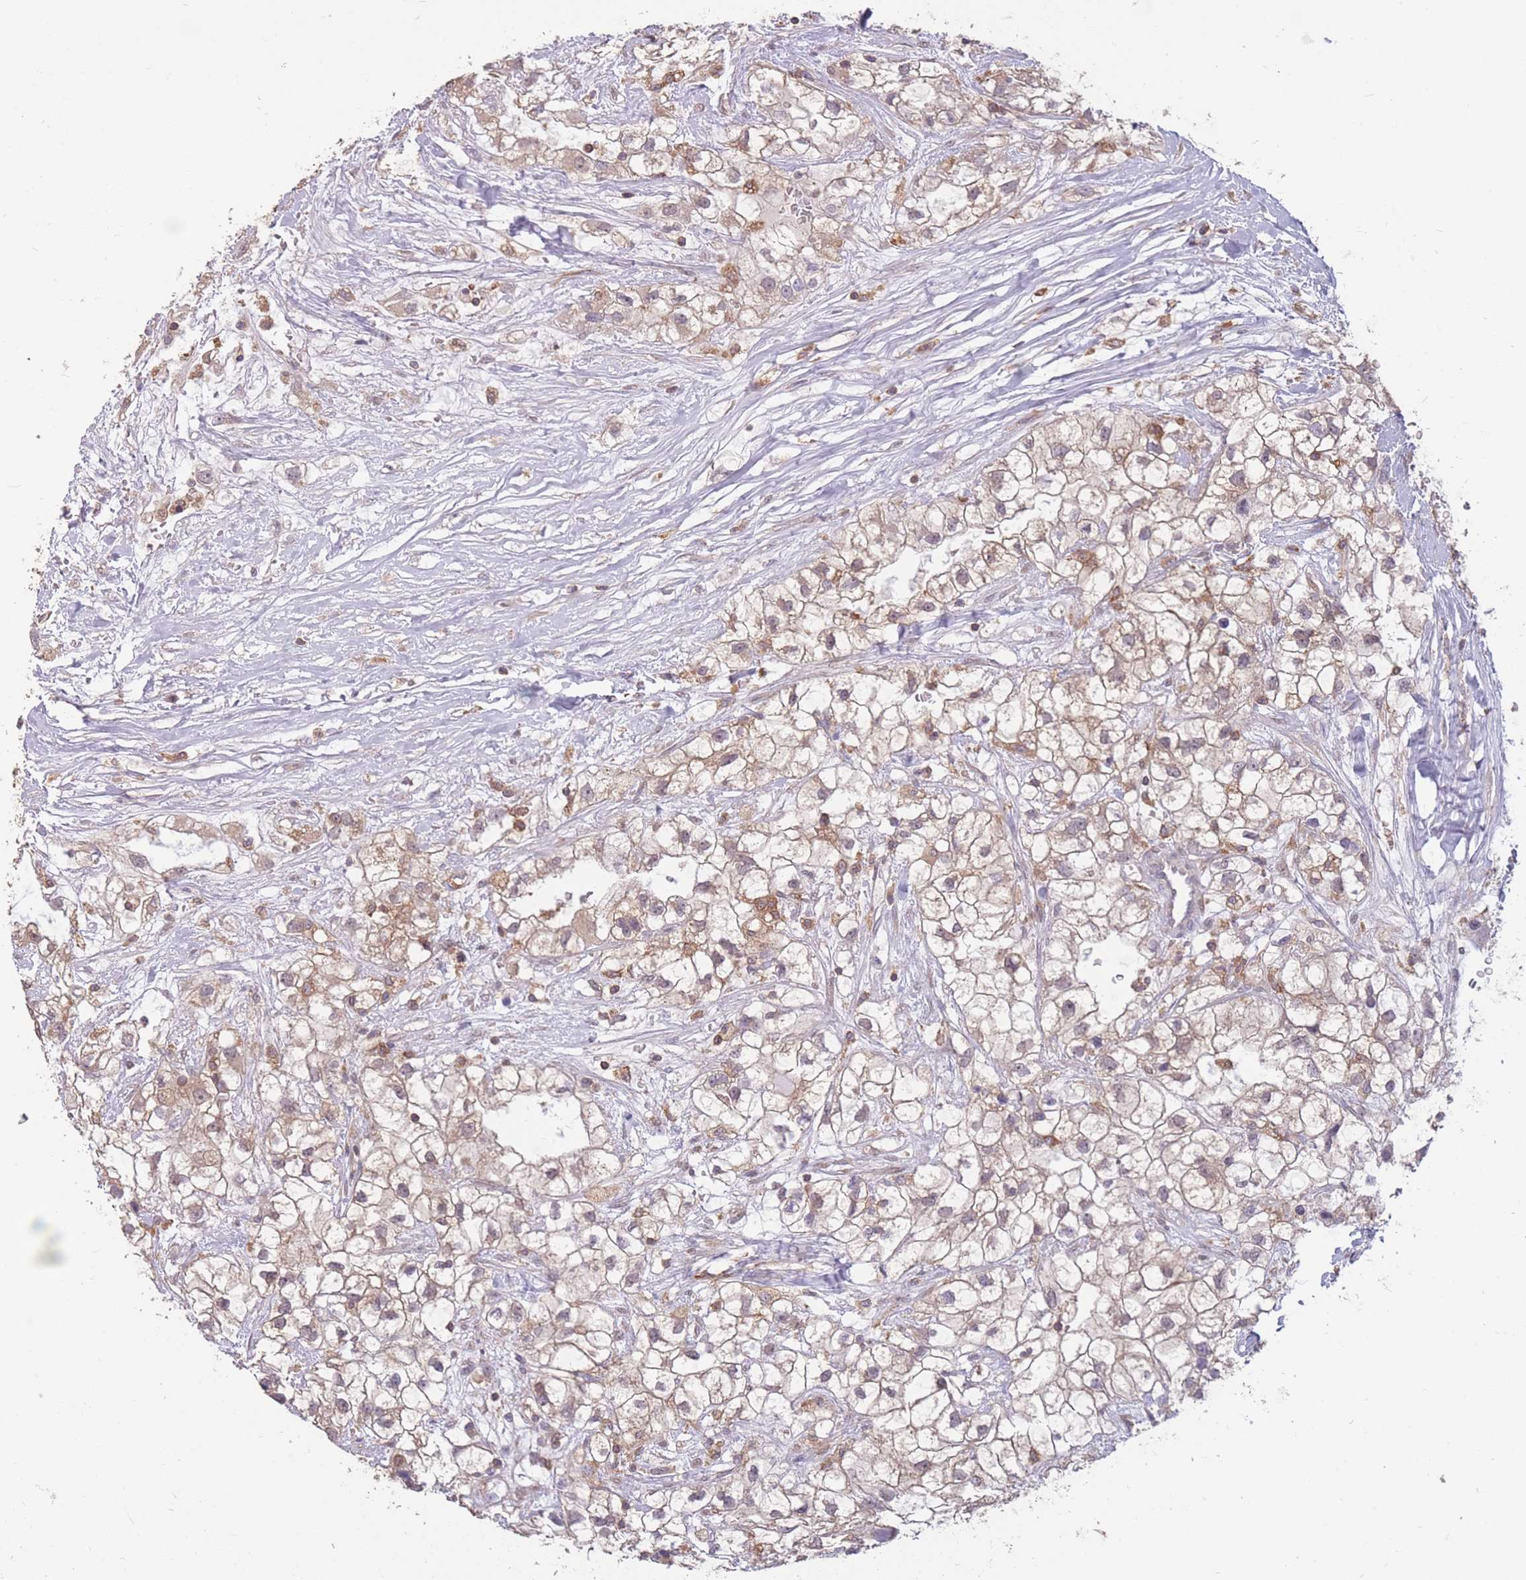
{"staining": {"intensity": "moderate", "quantity": ">75%", "location": "cytoplasmic/membranous"}, "tissue": "renal cancer", "cell_type": "Tumor cells", "image_type": "cancer", "snomed": [{"axis": "morphology", "description": "Adenocarcinoma, NOS"}, {"axis": "topography", "description": "Kidney"}], "caption": "Brown immunohistochemical staining in human renal cancer (adenocarcinoma) shows moderate cytoplasmic/membranous staining in about >75% of tumor cells.", "gene": "GMIP", "patient": {"sex": "male", "age": 59}}